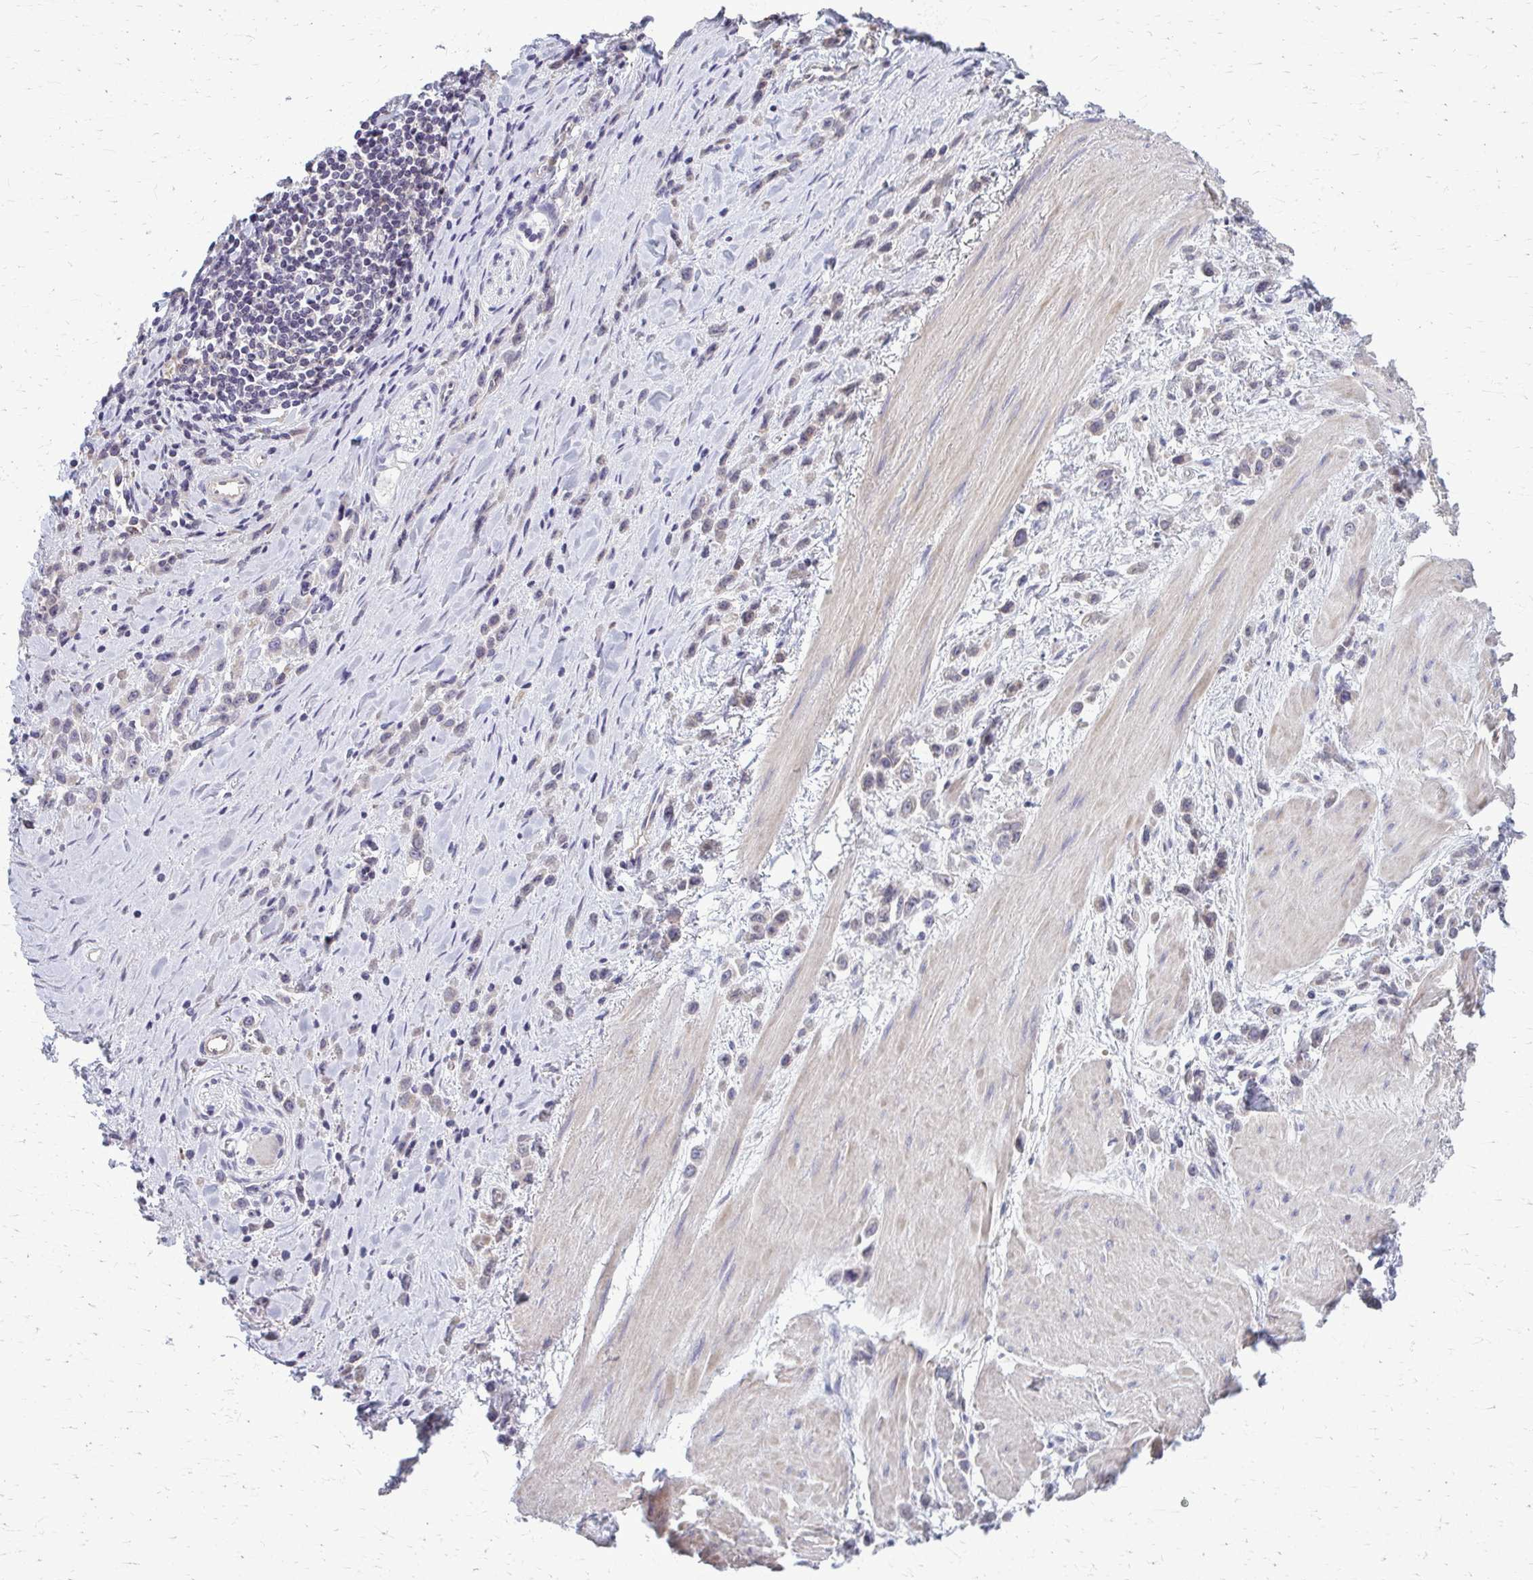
{"staining": {"intensity": "negative", "quantity": "none", "location": "none"}, "tissue": "stomach cancer", "cell_type": "Tumor cells", "image_type": "cancer", "snomed": [{"axis": "morphology", "description": "Adenocarcinoma, NOS"}, {"axis": "topography", "description": "Stomach"}], "caption": "Tumor cells are negative for protein expression in human stomach cancer.", "gene": "MCRIP2", "patient": {"sex": "male", "age": 47}}